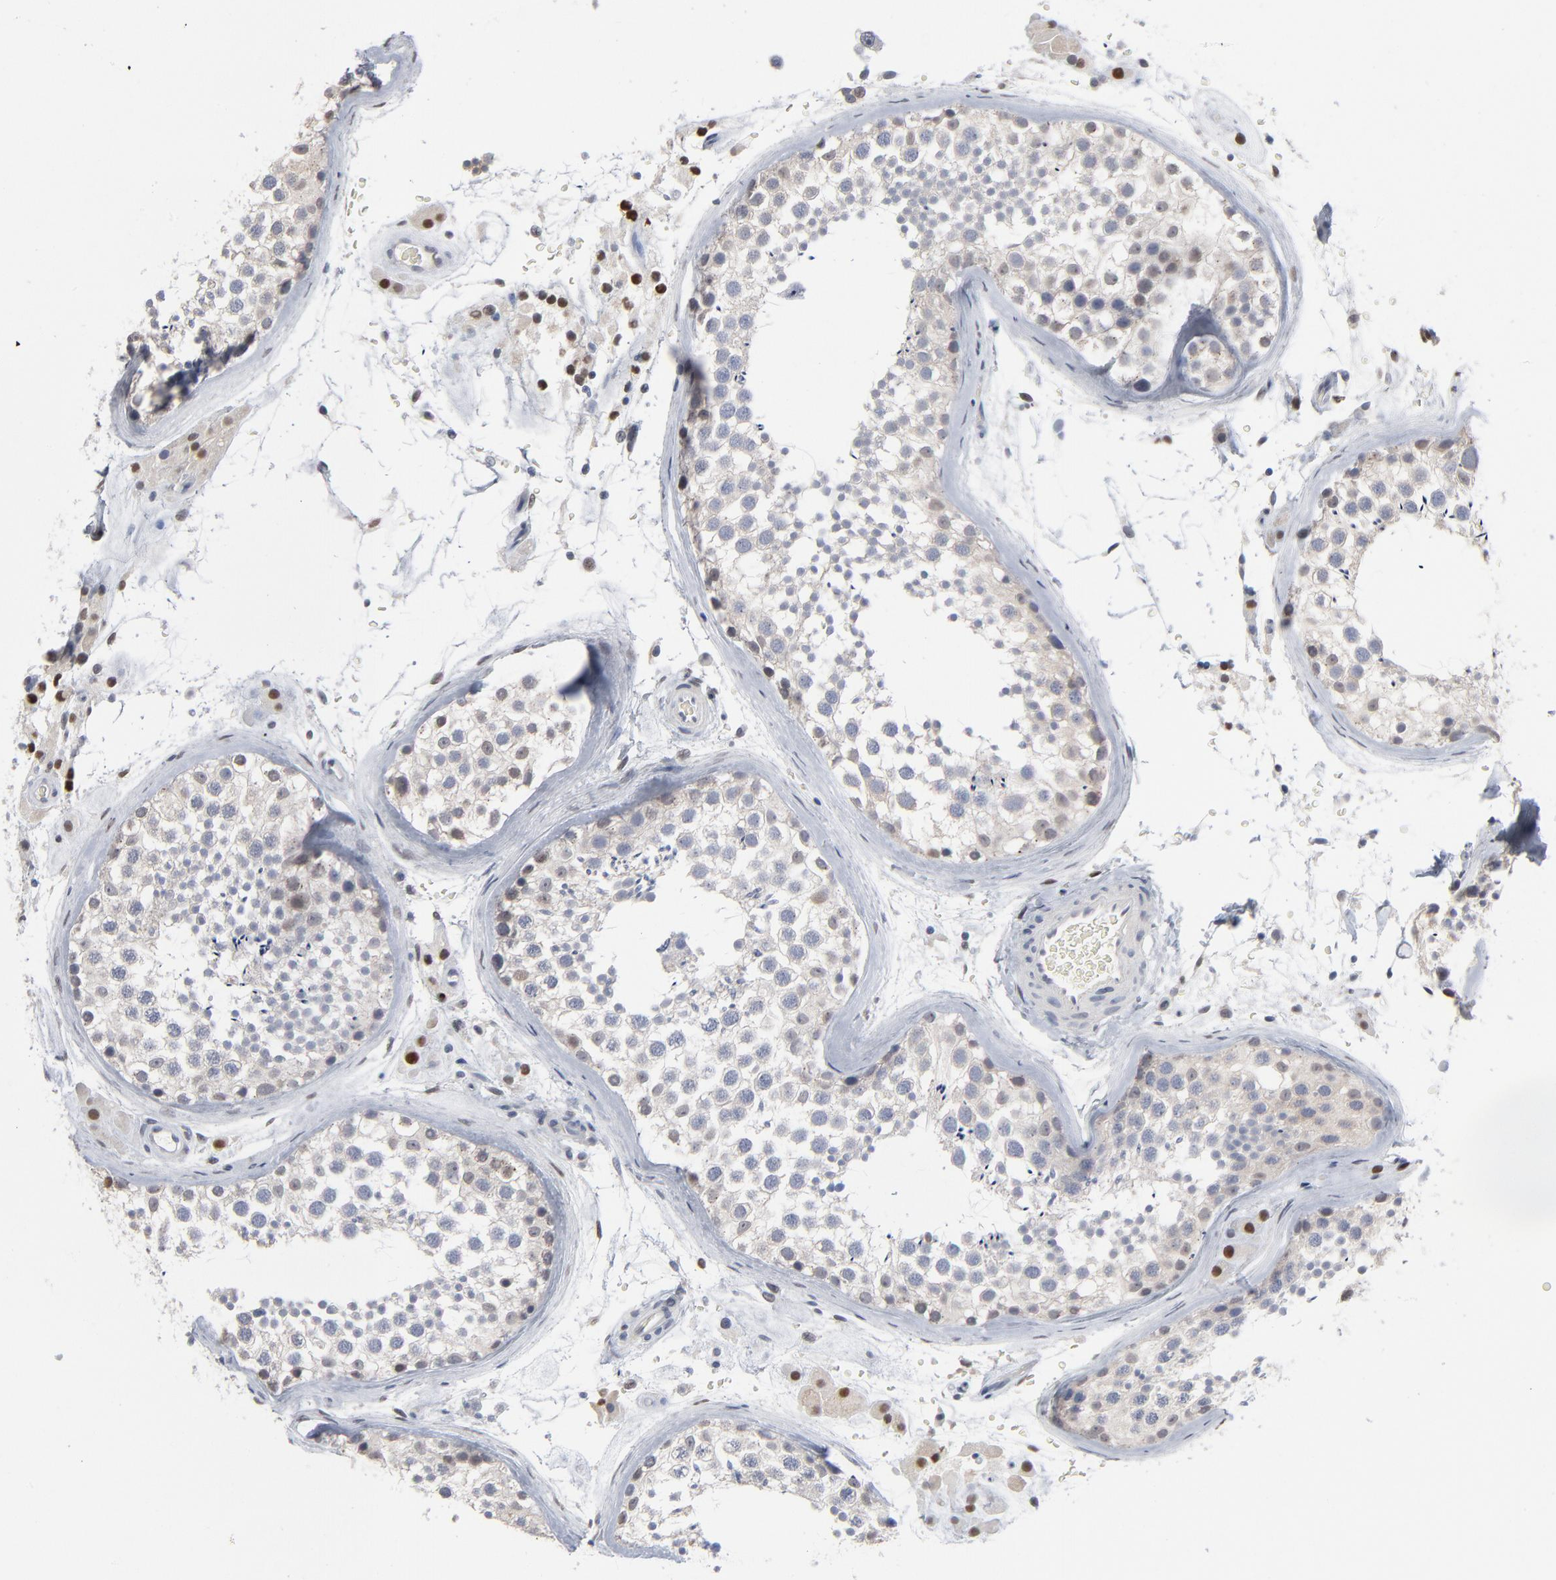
{"staining": {"intensity": "negative", "quantity": "none", "location": "none"}, "tissue": "testis", "cell_type": "Cells in seminiferous ducts", "image_type": "normal", "snomed": [{"axis": "morphology", "description": "Normal tissue, NOS"}, {"axis": "topography", "description": "Testis"}], "caption": "There is no significant staining in cells in seminiferous ducts of testis. (Stains: DAB (3,3'-diaminobenzidine) IHC with hematoxylin counter stain, Microscopy: brightfield microscopy at high magnification).", "gene": "FOXN2", "patient": {"sex": "male", "age": 46}}